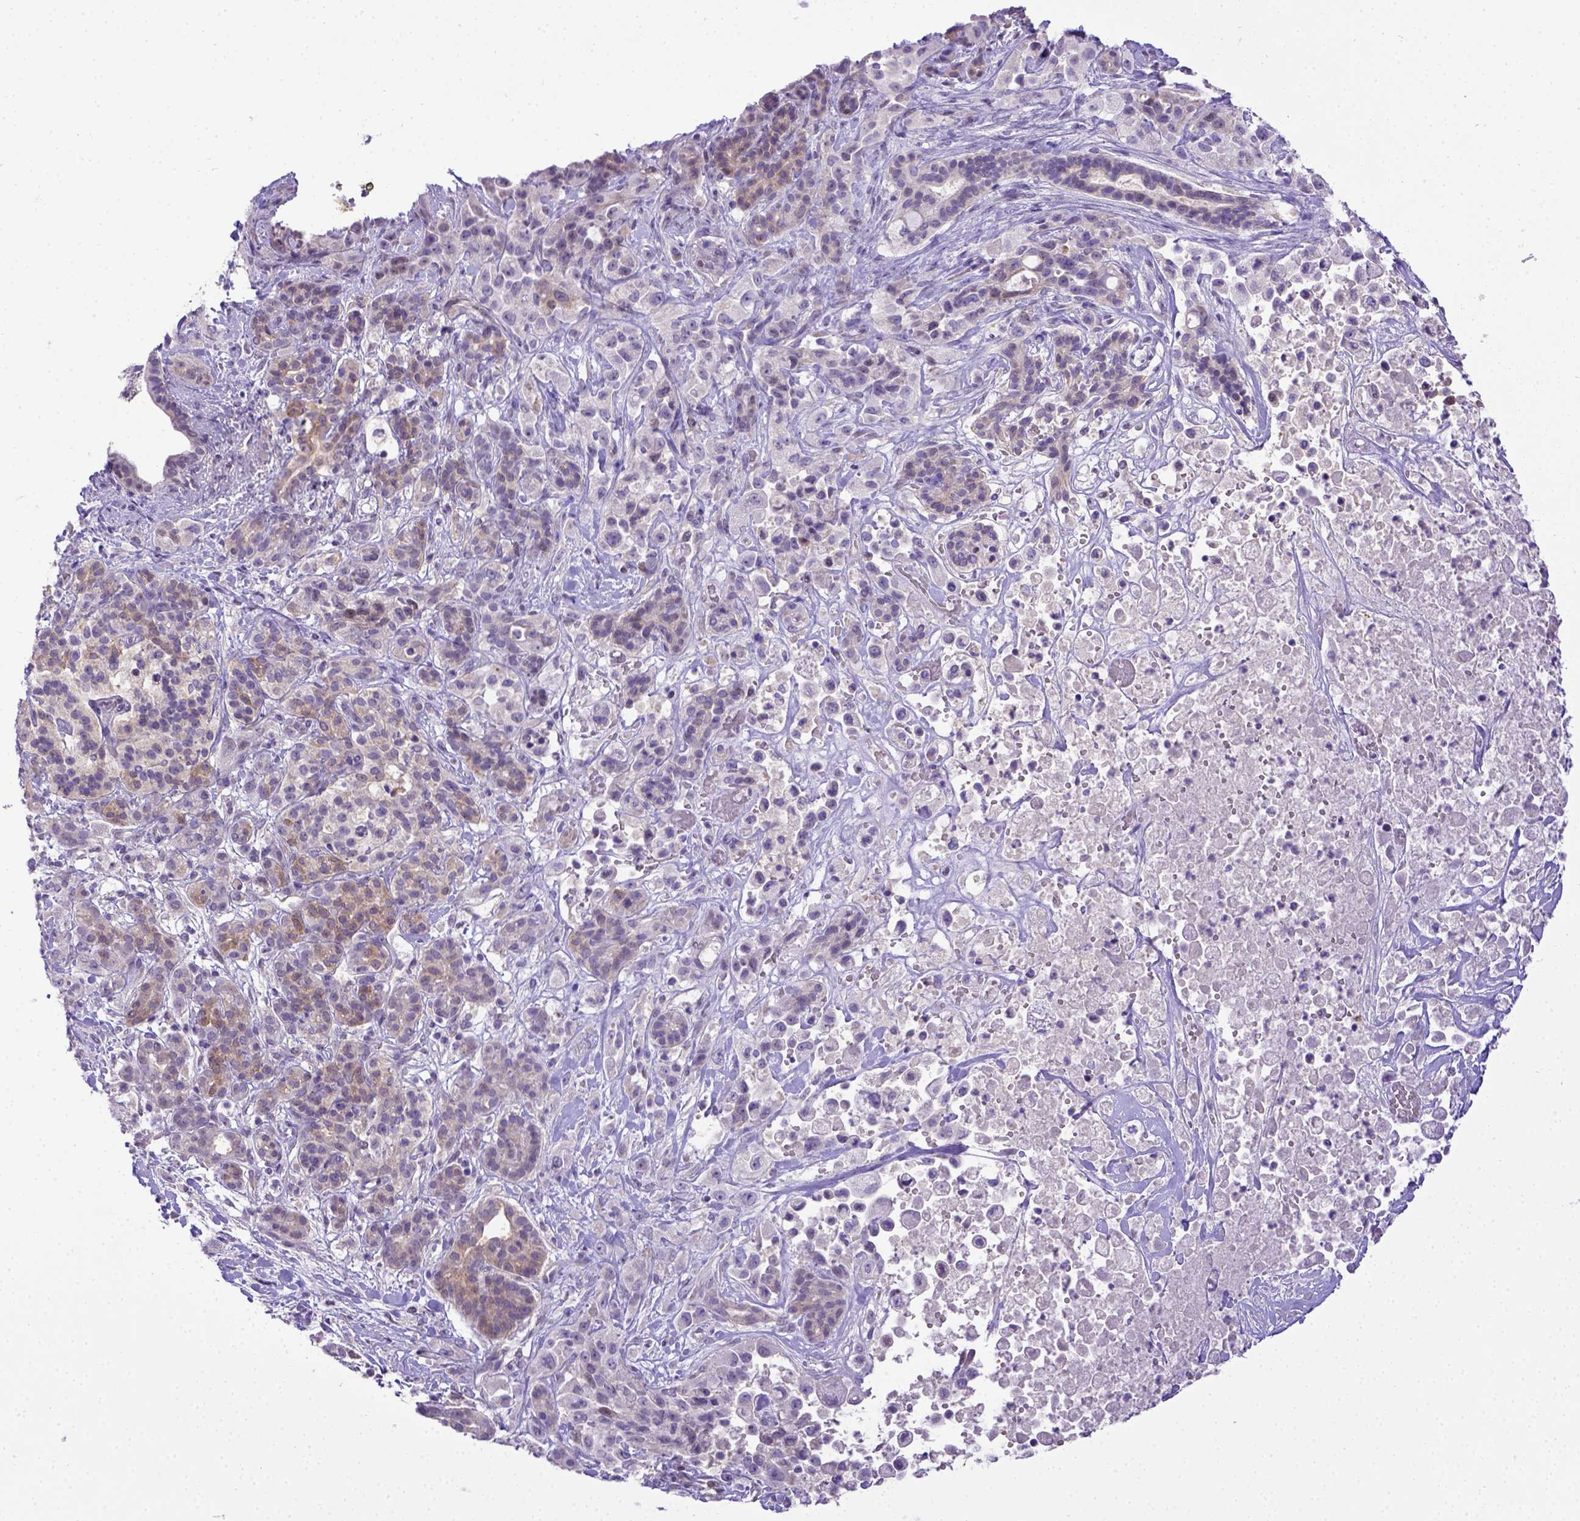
{"staining": {"intensity": "negative", "quantity": "none", "location": "none"}, "tissue": "pancreatic cancer", "cell_type": "Tumor cells", "image_type": "cancer", "snomed": [{"axis": "morphology", "description": "Adenocarcinoma, NOS"}, {"axis": "topography", "description": "Pancreas"}], "caption": "Tumor cells are negative for brown protein staining in pancreatic cancer.", "gene": "BTN1A1", "patient": {"sex": "male", "age": 44}}